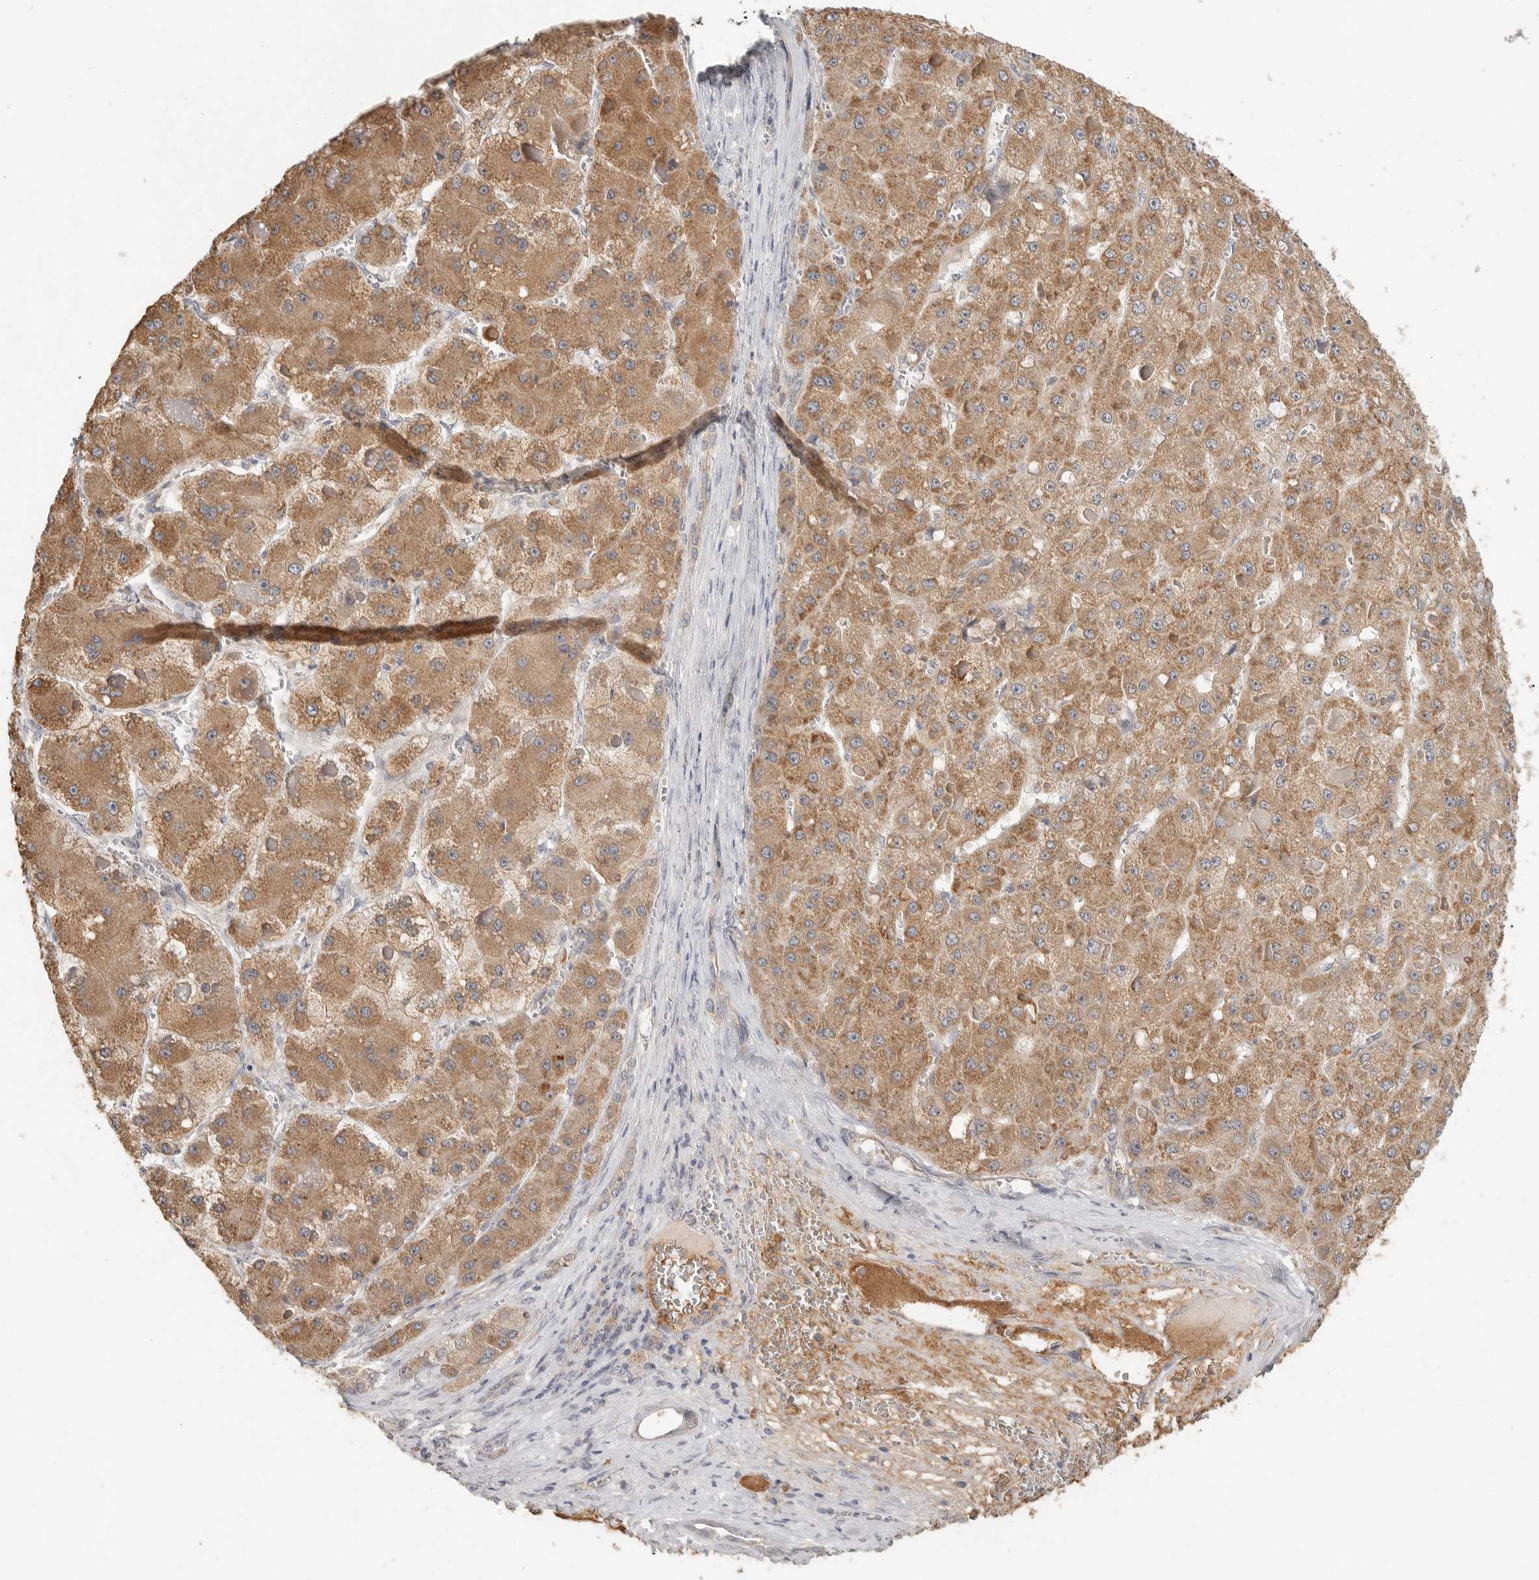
{"staining": {"intensity": "moderate", "quantity": ">75%", "location": "cytoplasmic/membranous"}, "tissue": "liver cancer", "cell_type": "Tumor cells", "image_type": "cancer", "snomed": [{"axis": "morphology", "description": "Carcinoma, Hepatocellular, NOS"}, {"axis": "topography", "description": "Liver"}], "caption": "The immunohistochemical stain shows moderate cytoplasmic/membranous staining in tumor cells of hepatocellular carcinoma (liver) tissue. The staining was performed using DAB (3,3'-diaminobenzidine) to visualize the protein expression in brown, while the nuclei were stained in blue with hematoxylin (Magnification: 20x).", "gene": "SLC25A36", "patient": {"sex": "female", "age": 73}}